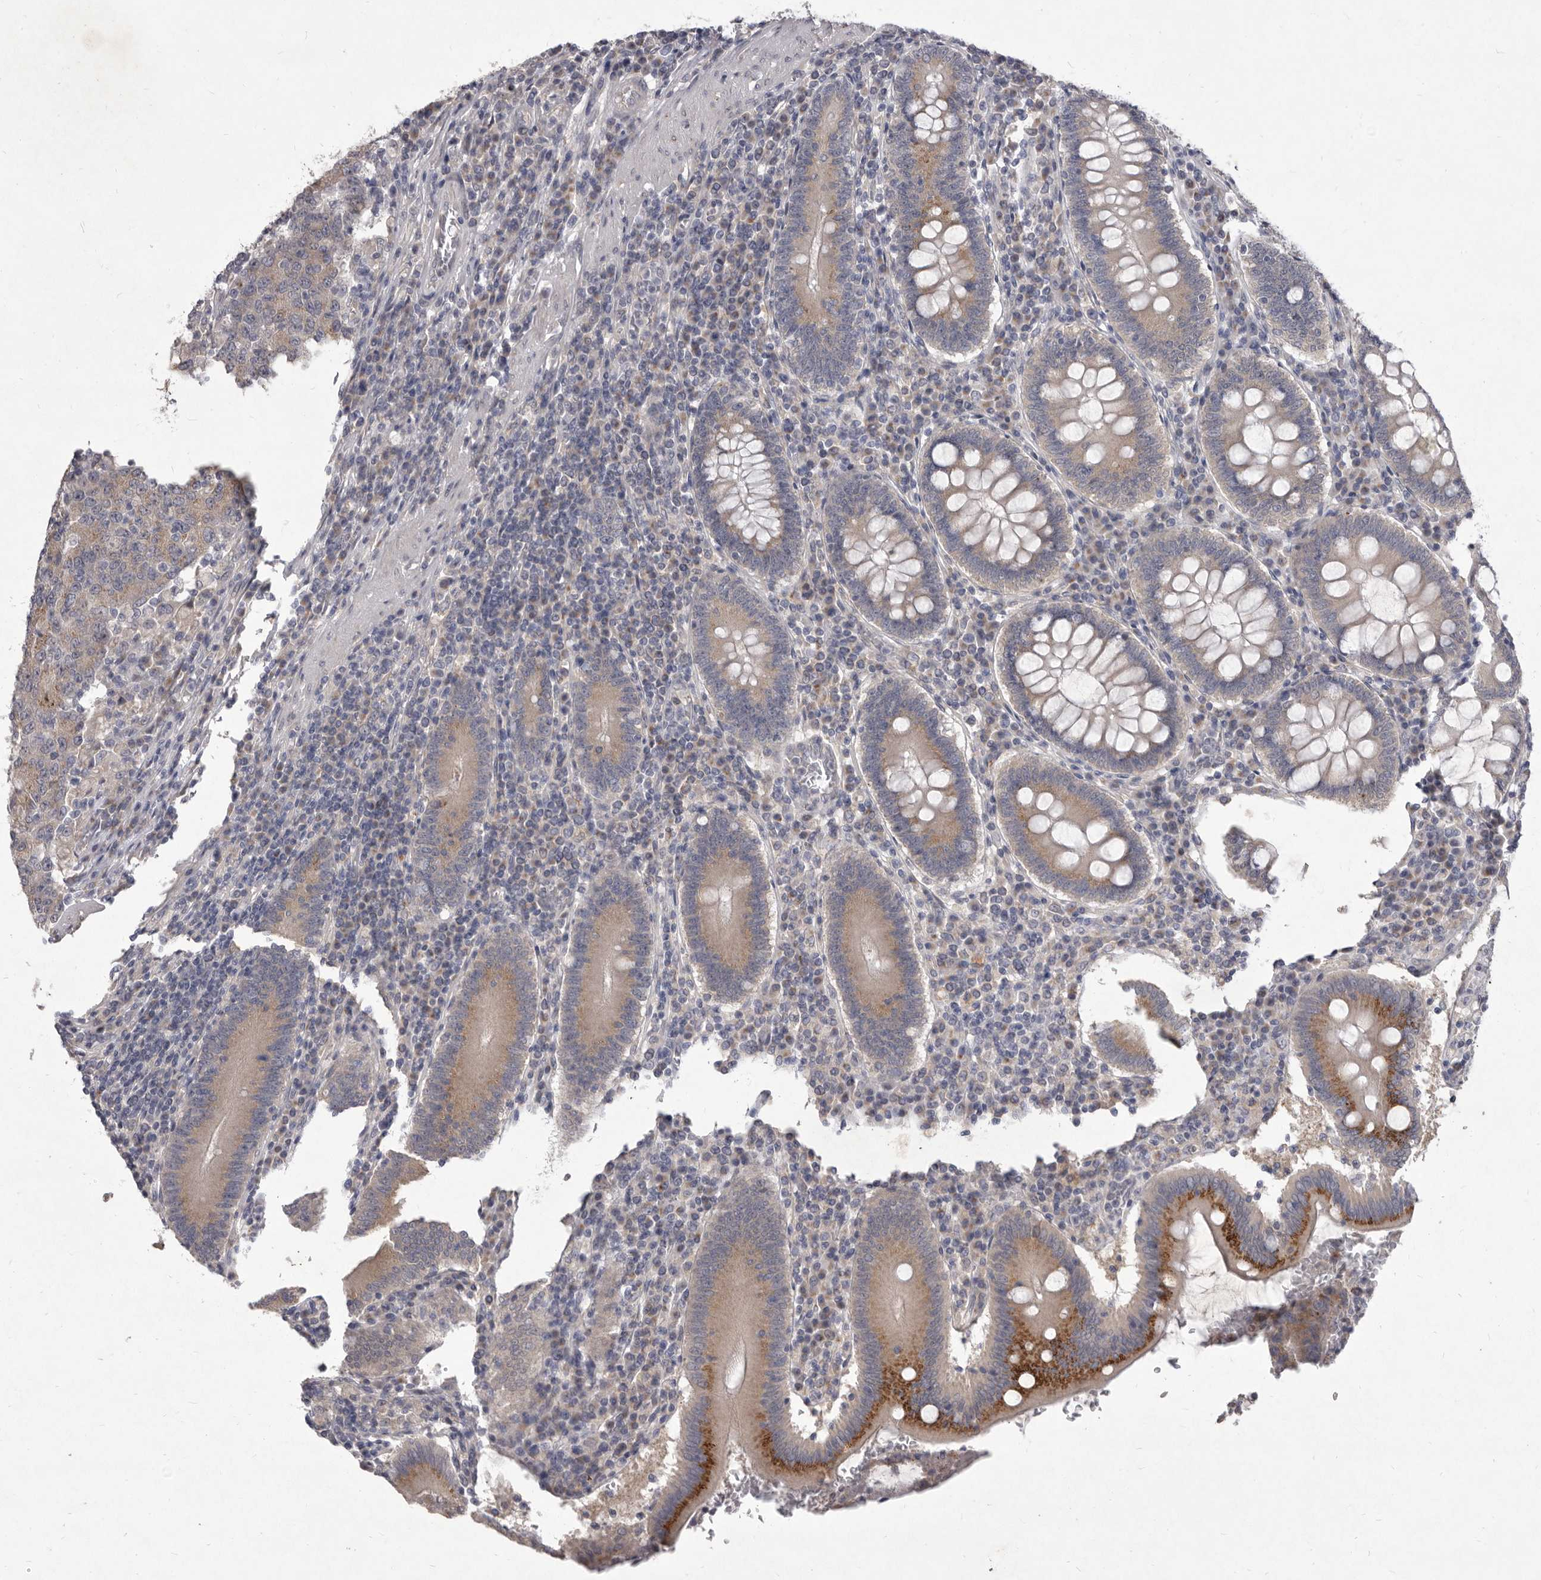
{"staining": {"intensity": "moderate", "quantity": ">75%", "location": "cytoplasmic/membranous"}, "tissue": "colorectal cancer", "cell_type": "Tumor cells", "image_type": "cancer", "snomed": [{"axis": "morphology", "description": "Adenocarcinoma, NOS"}, {"axis": "topography", "description": "Colon"}], "caption": "There is medium levels of moderate cytoplasmic/membranous positivity in tumor cells of colorectal cancer, as demonstrated by immunohistochemical staining (brown color).", "gene": "P2RX6", "patient": {"sex": "female", "age": 75}}